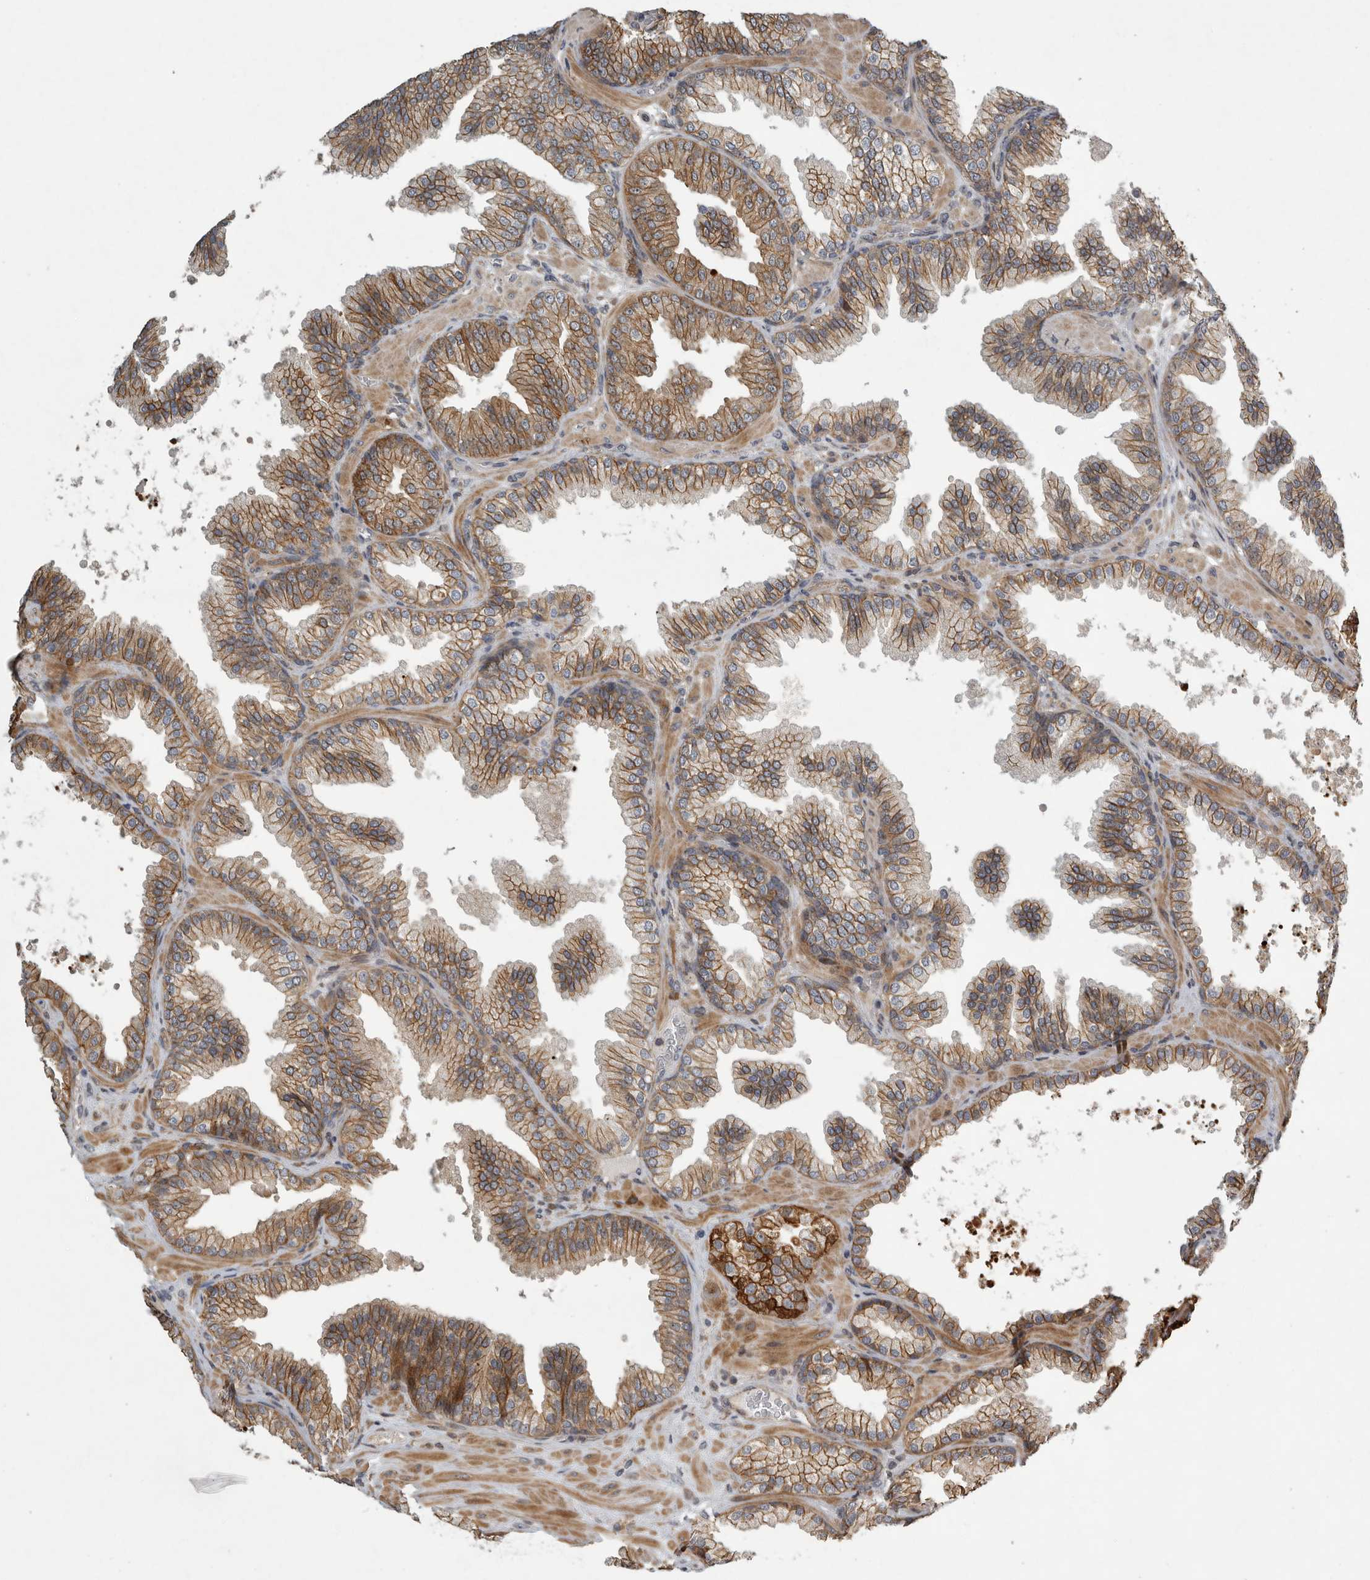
{"staining": {"intensity": "moderate", "quantity": ">75%", "location": "cytoplasmic/membranous"}, "tissue": "prostate cancer", "cell_type": "Tumor cells", "image_type": "cancer", "snomed": [{"axis": "morphology", "description": "Adenocarcinoma, Low grade"}, {"axis": "topography", "description": "Prostate"}], "caption": "A micrograph showing moderate cytoplasmic/membranous expression in approximately >75% of tumor cells in prostate cancer (adenocarcinoma (low-grade)), as visualized by brown immunohistochemical staining.", "gene": "MPDZ", "patient": {"sex": "male", "age": 62}}